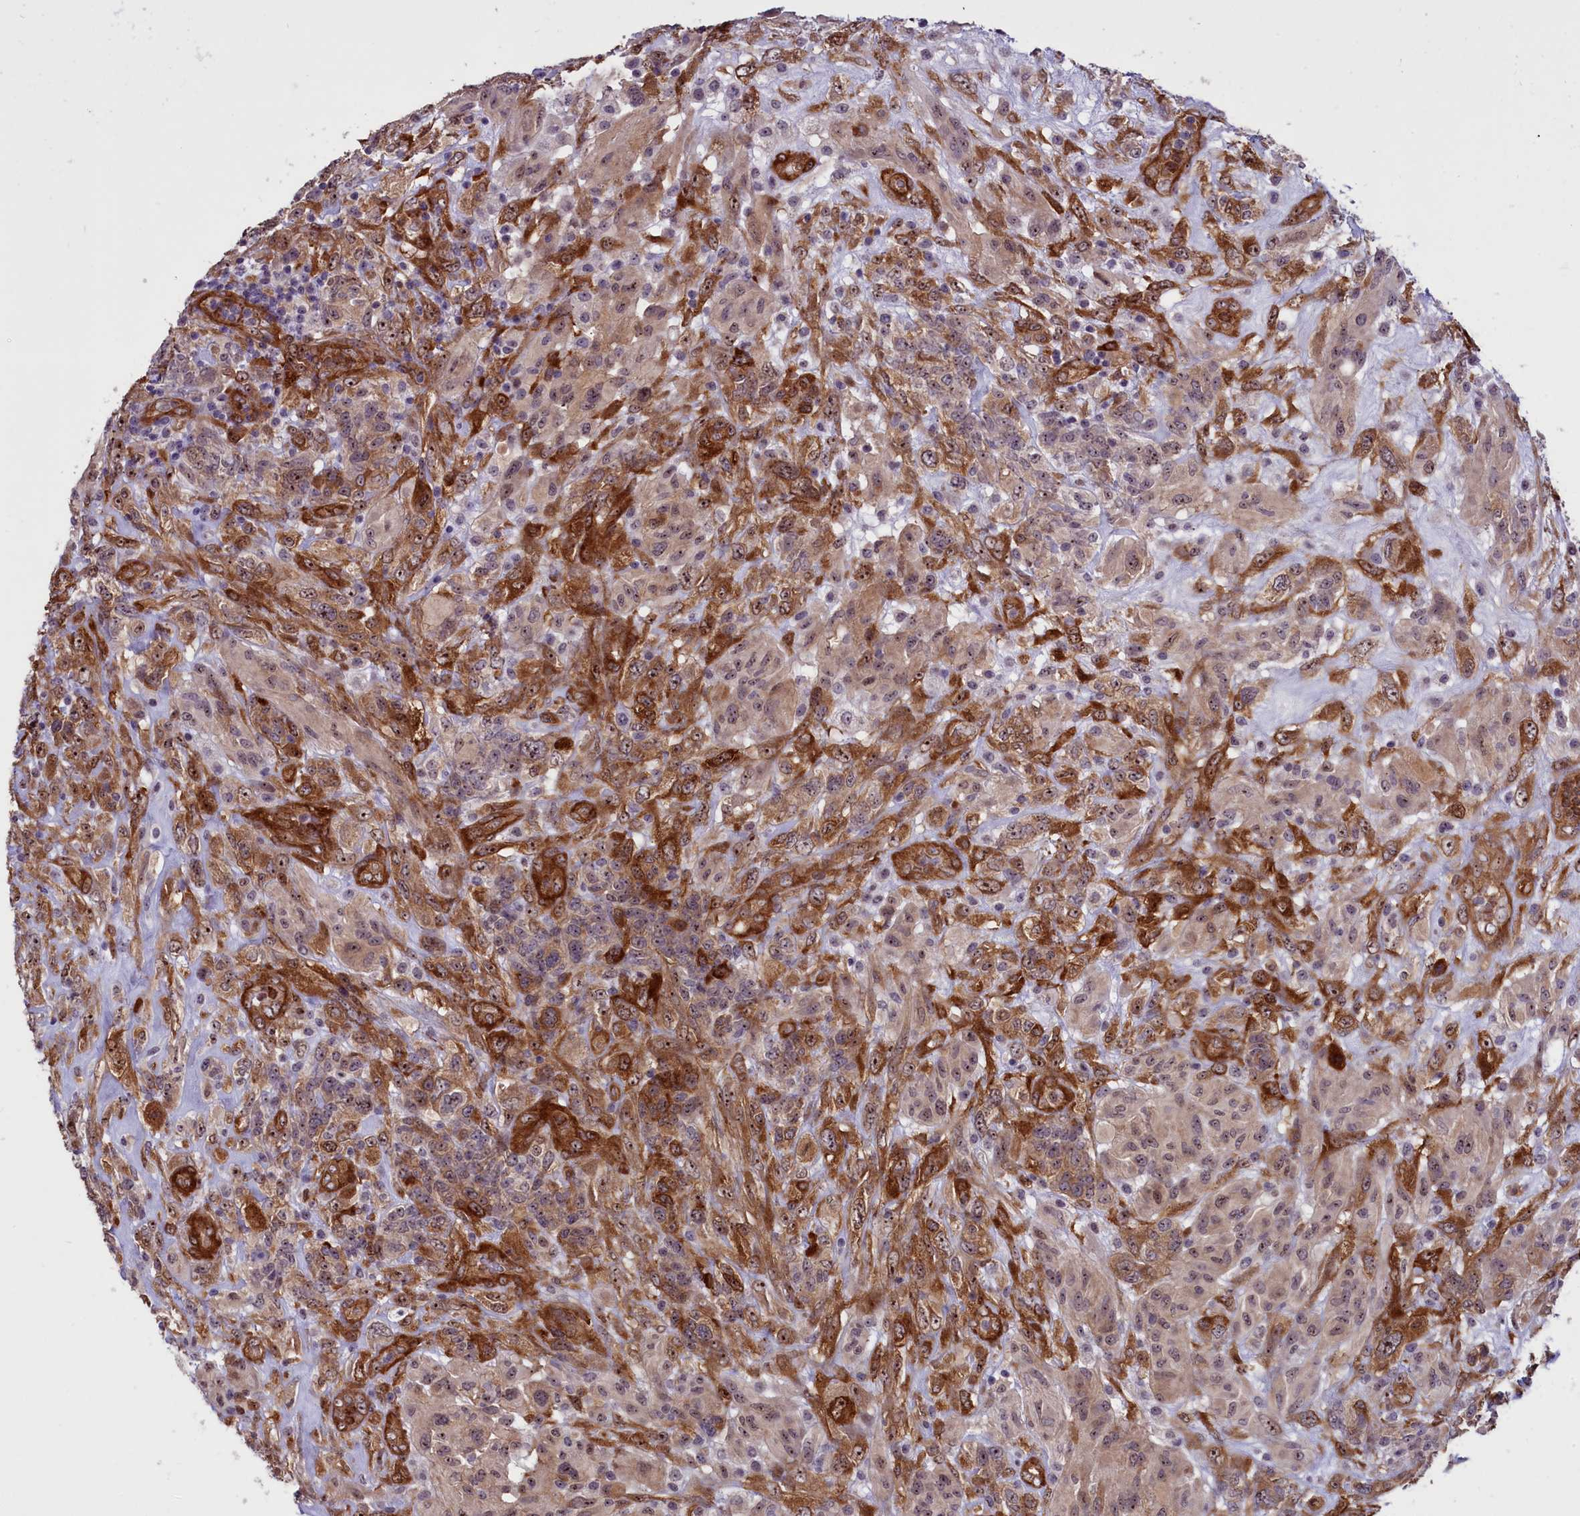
{"staining": {"intensity": "strong", "quantity": "<25%", "location": "cytoplasmic/membranous,nuclear"}, "tissue": "glioma", "cell_type": "Tumor cells", "image_type": "cancer", "snomed": [{"axis": "morphology", "description": "Glioma, malignant, High grade"}, {"axis": "topography", "description": "Brain"}], "caption": "An immunohistochemistry image of tumor tissue is shown. Protein staining in brown highlights strong cytoplasmic/membranous and nuclear positivity in glioma within tumor cells. The staining was performed using DAB to visualize the protein expression in brown, while the nuclei were stained in blue with hematoxylin (Magnification: 20x).", "gene": "BCAR1", "patient": {"sex": "male", "age": 61}}